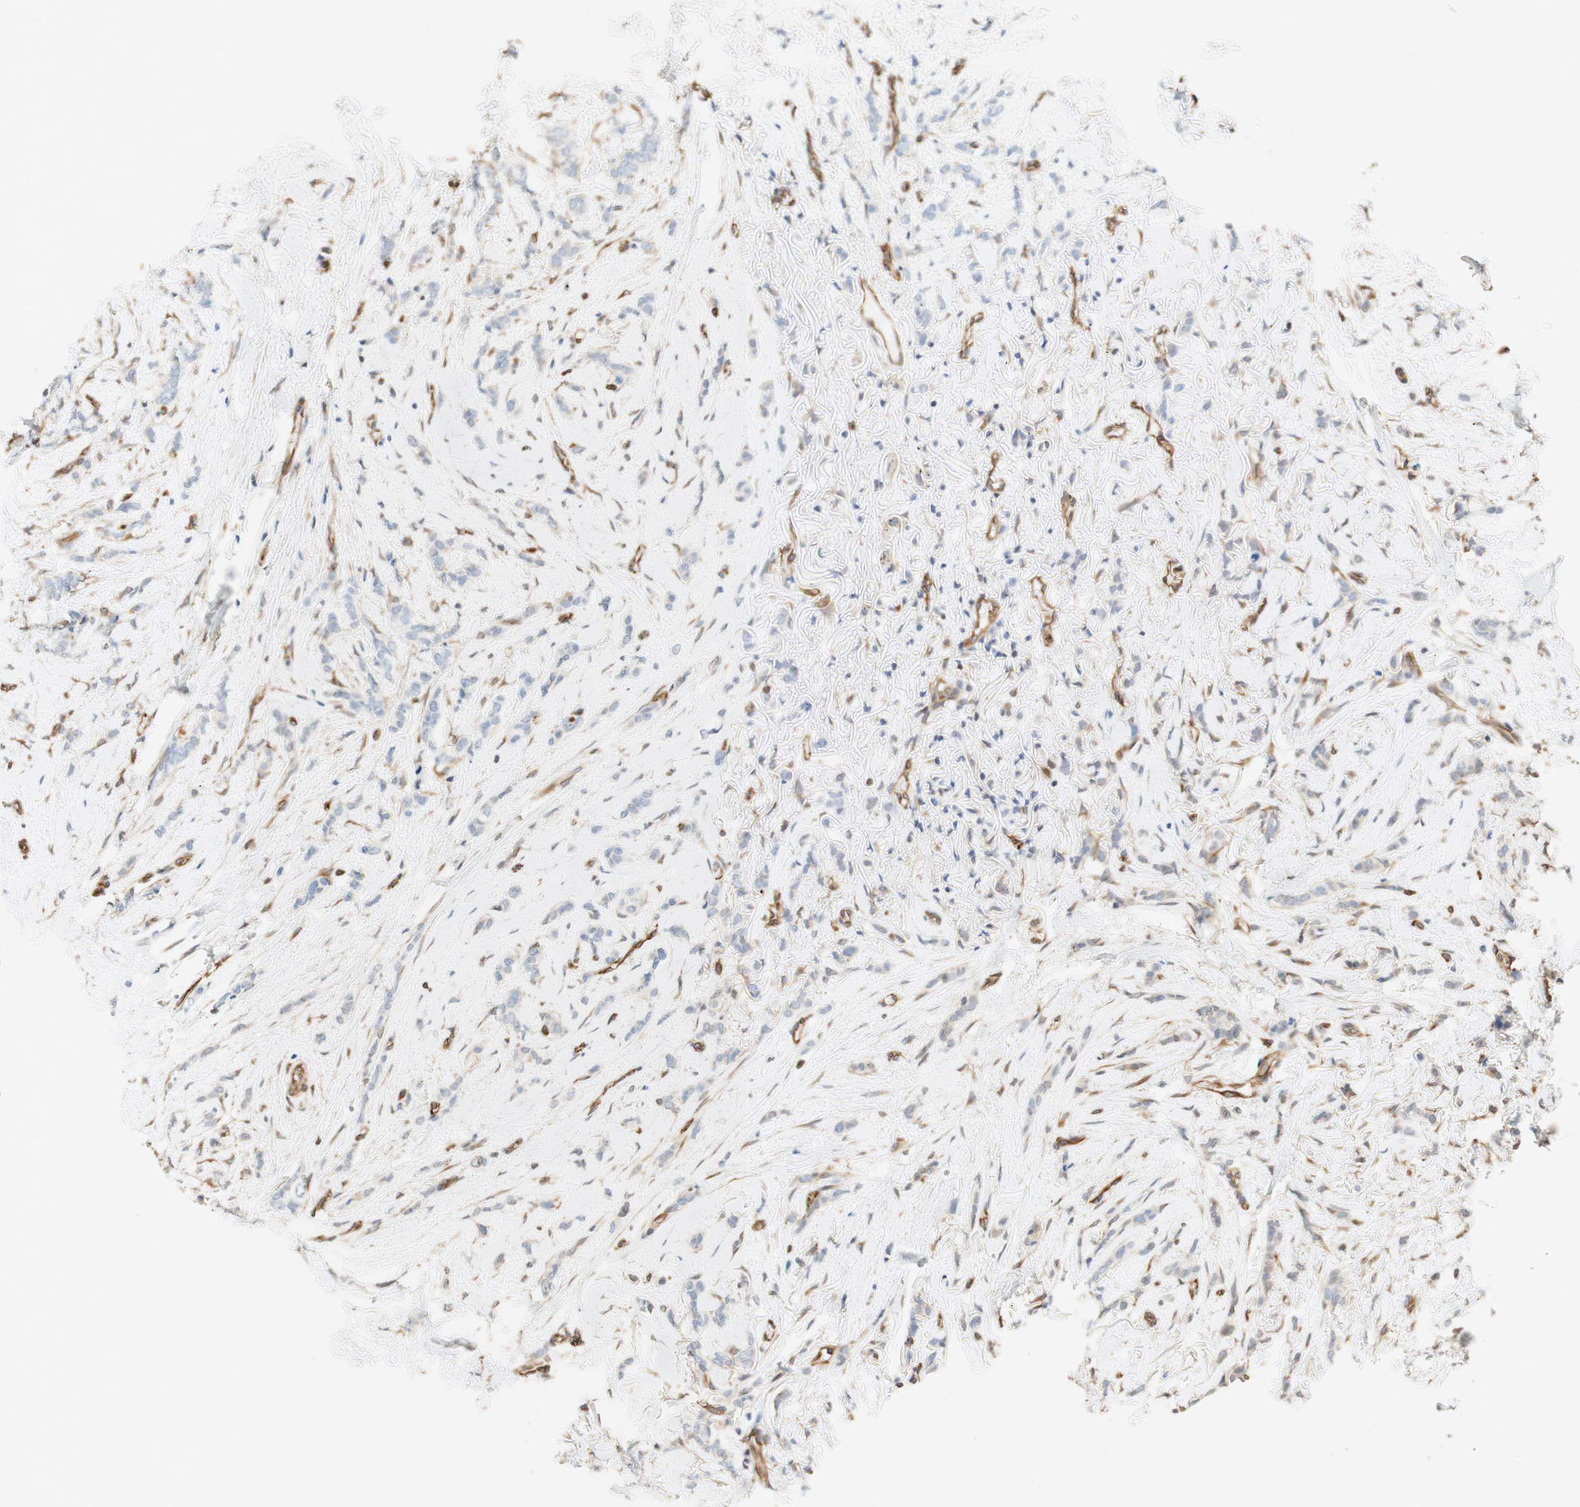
{"staining": {"intensity": "negative", "quantity": "none", "location": "none"}, "tissue": "breast cancer", "cell_type": "Tumor cells", "image_type": "cancer", "snomed": [{"axis": "morphology", "description": "Lobular carcinoma"}, {"axis": "topography", "description": "Skin"}, {"axis": "topography", "description": "Breast"}], "caption": "High magnification brightfield microscopy of lobular carcinoma (breast) stained with DAB (brown) and counterstained with hematoxylin (blue): tumor cells show no significant staining.", "gene": "ENDOD1", "patient": {"sex": "female", "age": 46}}